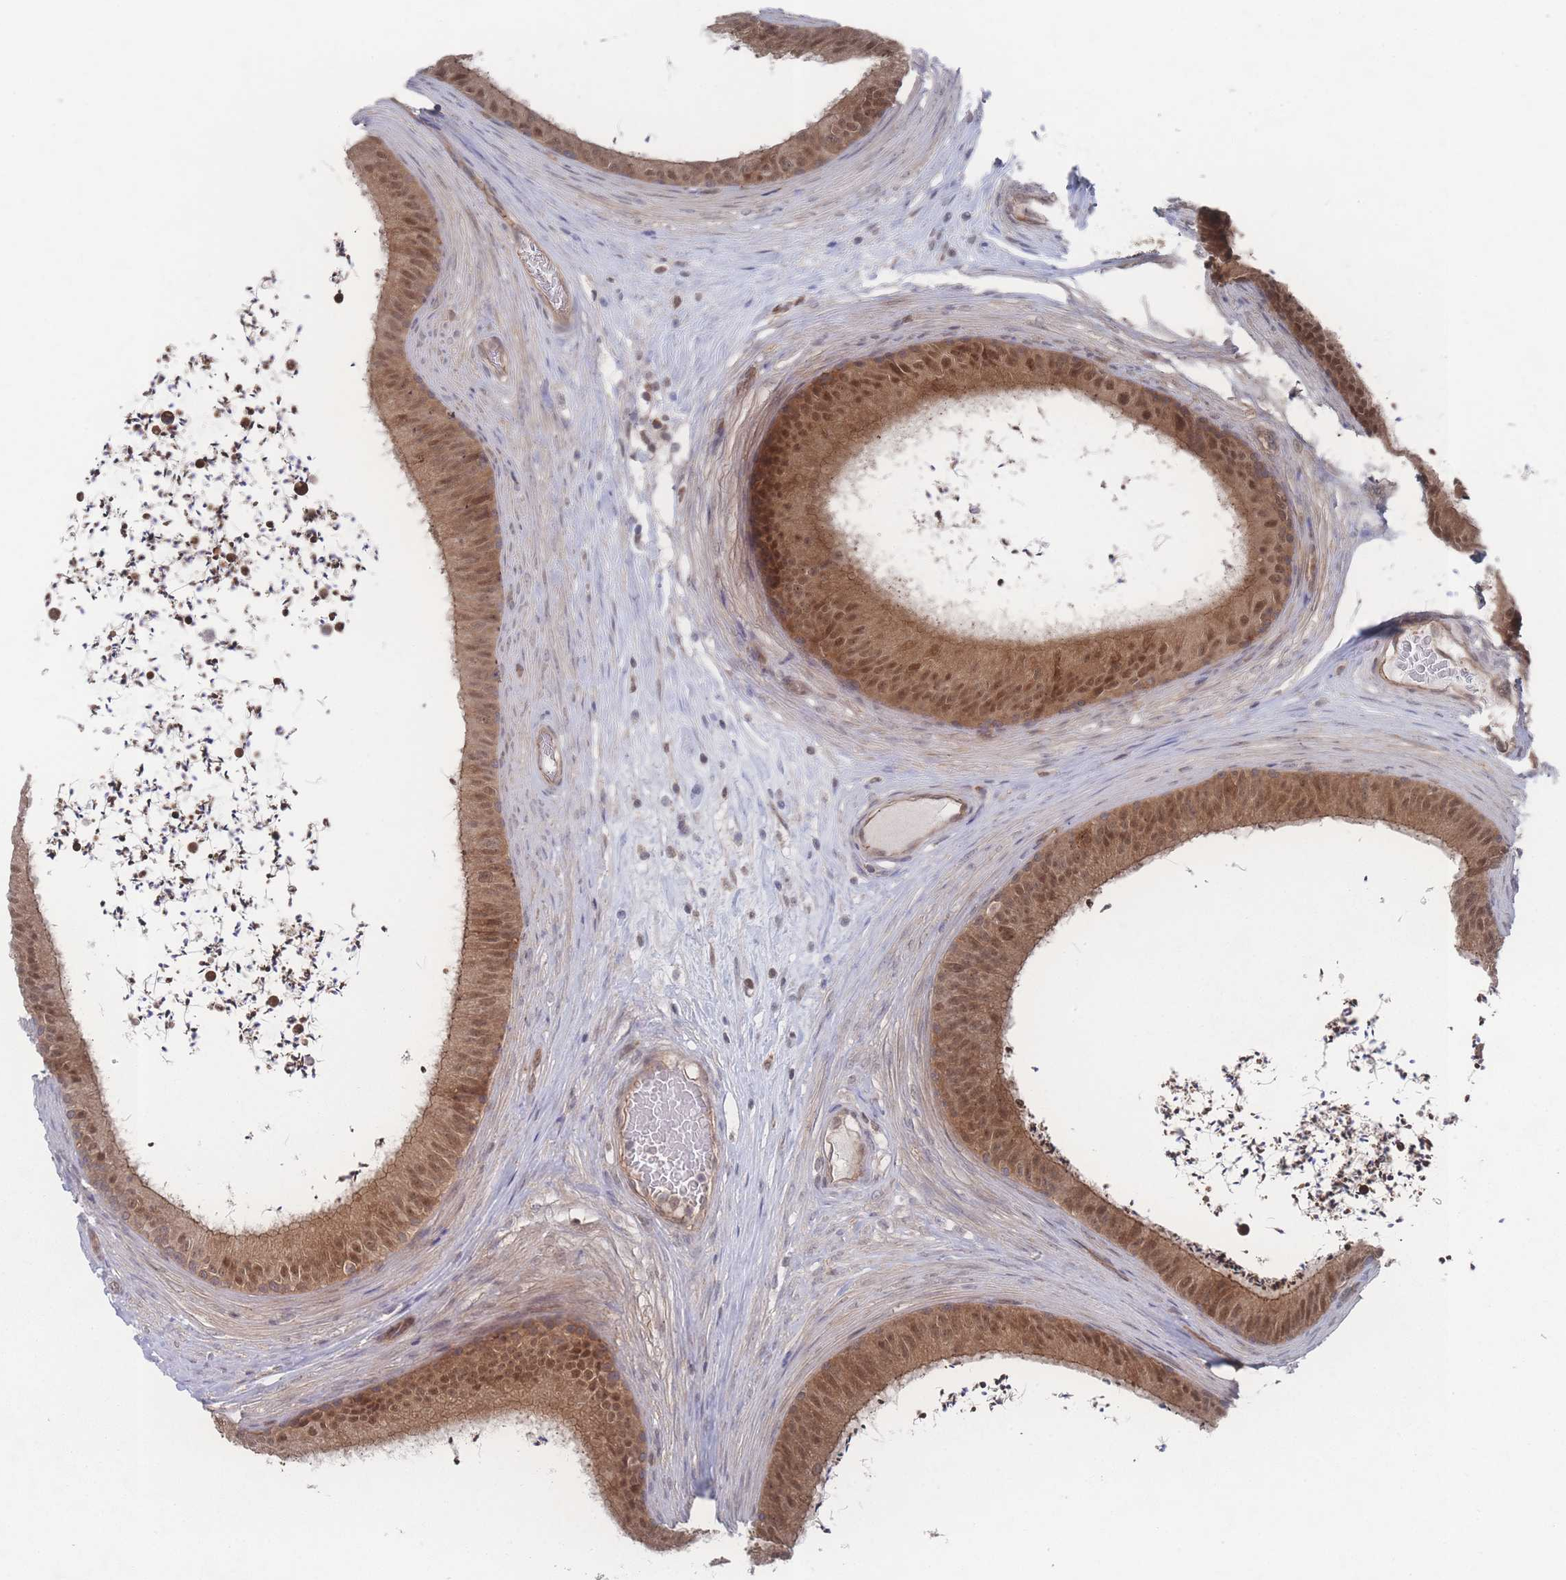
{"staining": {"intensity": "moderate", "quantity": ">75%", "location": "cytoplasmic/membranous,nuclear"}, "tissue": "epididymis", "cell_type": "Glandular cells", "image_type": "normal", "snomed": [{"axis": "morphology", "description": "Normal tissue, NOS"}, {"axis": "topography", "description": "Testis"}, {"axis": "topography", "description": "Epididymis"}], "caption": "Protein staining of benign epididymis displays moderate cytoplasmic/membranous,nuclear staining in approximately >75% of glandular cells. The staining is performed using DAB (3,3'-diaminobenzidine) brown chromogen to label protein expression. The nuclei are counter-stained blue using hematoxylin.", "gene": "PSMA1", "patient": {"sex": "male", "age": 41}}